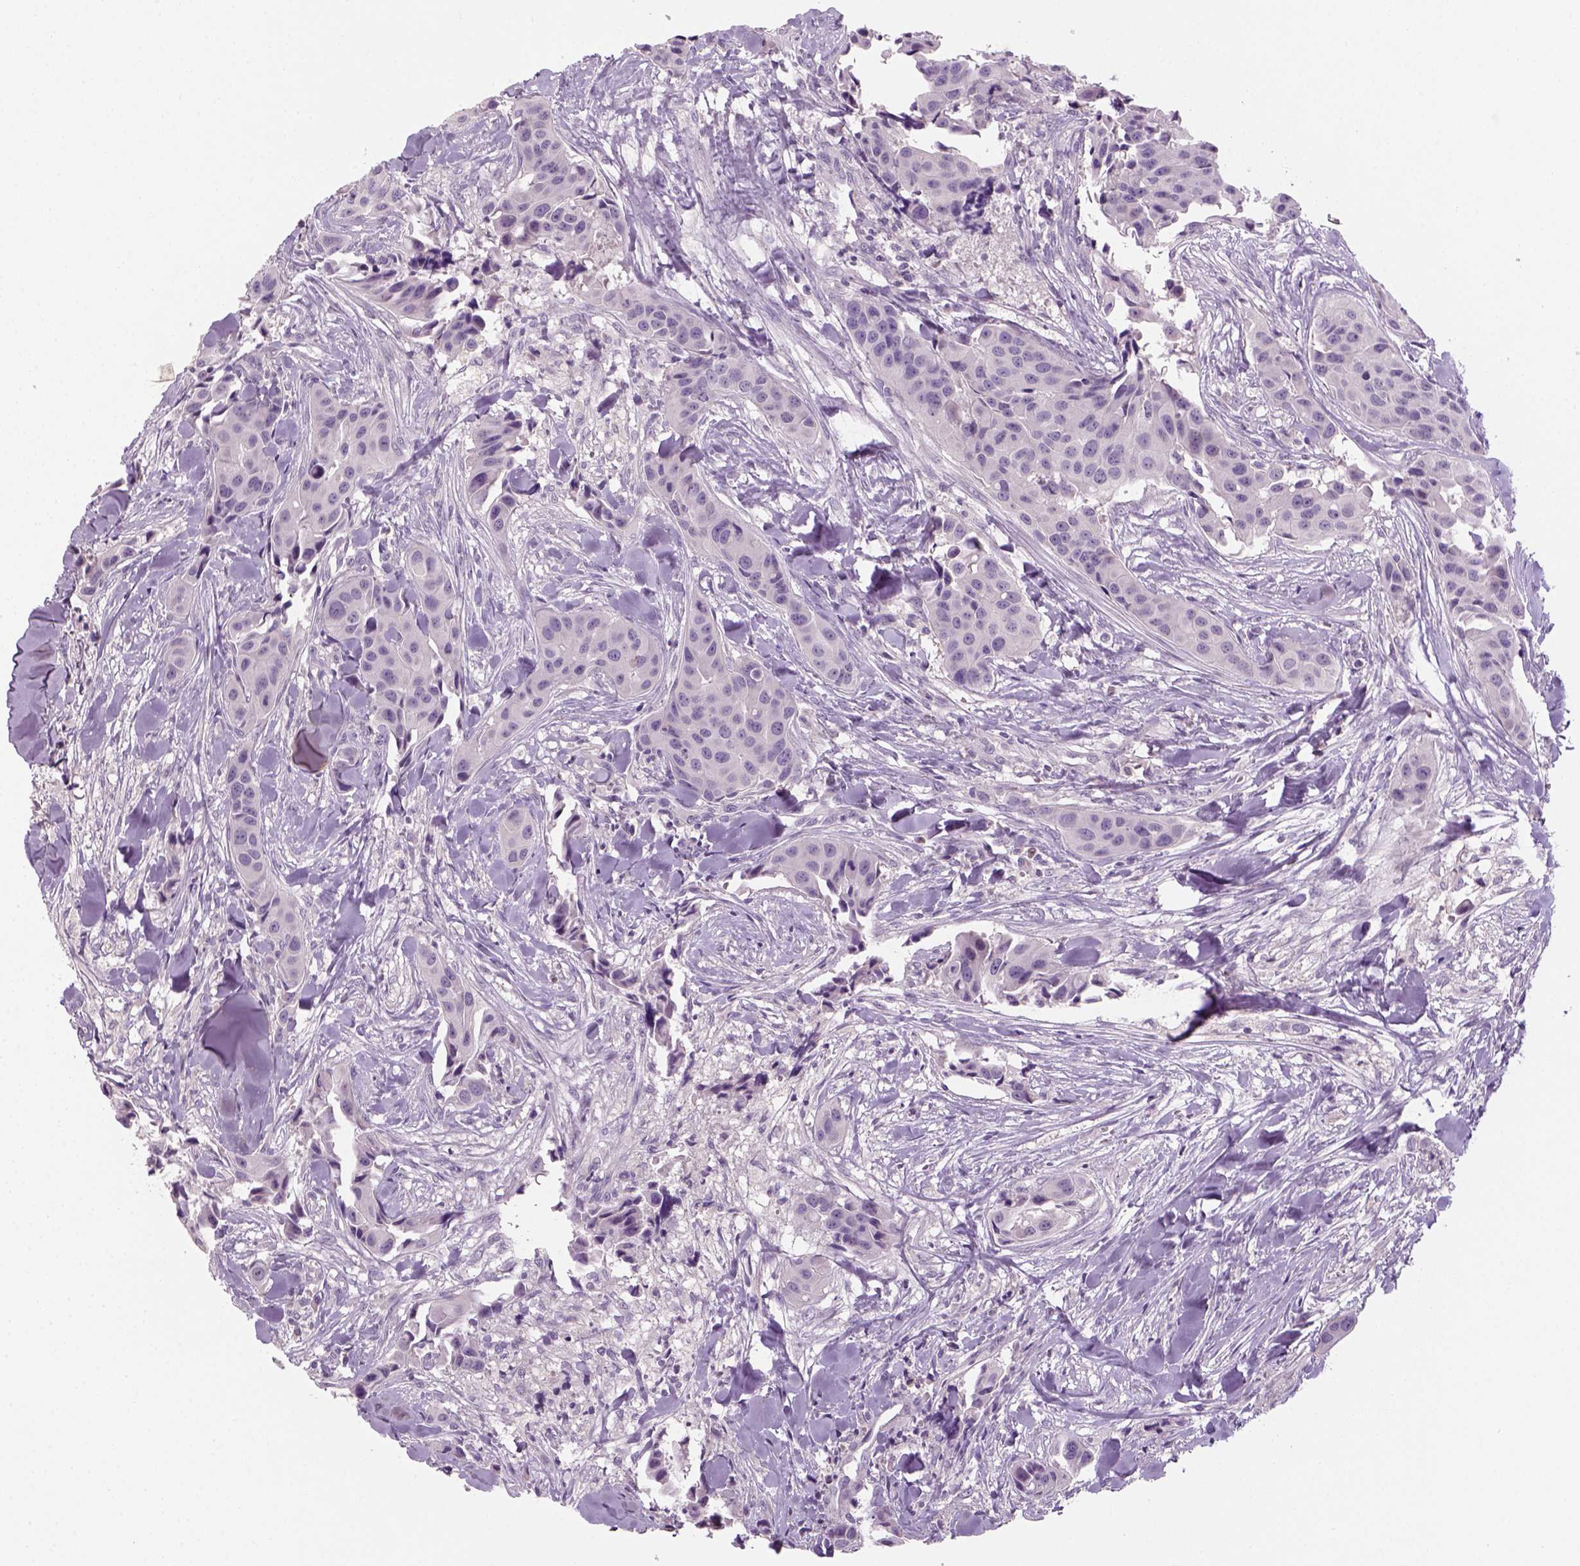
{"staining": {"intensity": "negative", "quantity": "none", "location": "none"}, "tissue": "head and neck cancer", "cell_type": "Tumor cells", "image_type": "cancer", "snomed": [{"axis": "morphology", "description": "Adenocarcinoma, NOS"}, {"axis": "topography", "description": "Head-Neck"}], "caption": "Tumor cells show no significant protein staining in head and neck cancer (adenocarcinoma). (DAB (3,3'-diaminobenzidine) immunohistochemistry with hematoxylin counter stain).", "gene": "GFI1B", "patient": {"sex": "male", "age": 76}}